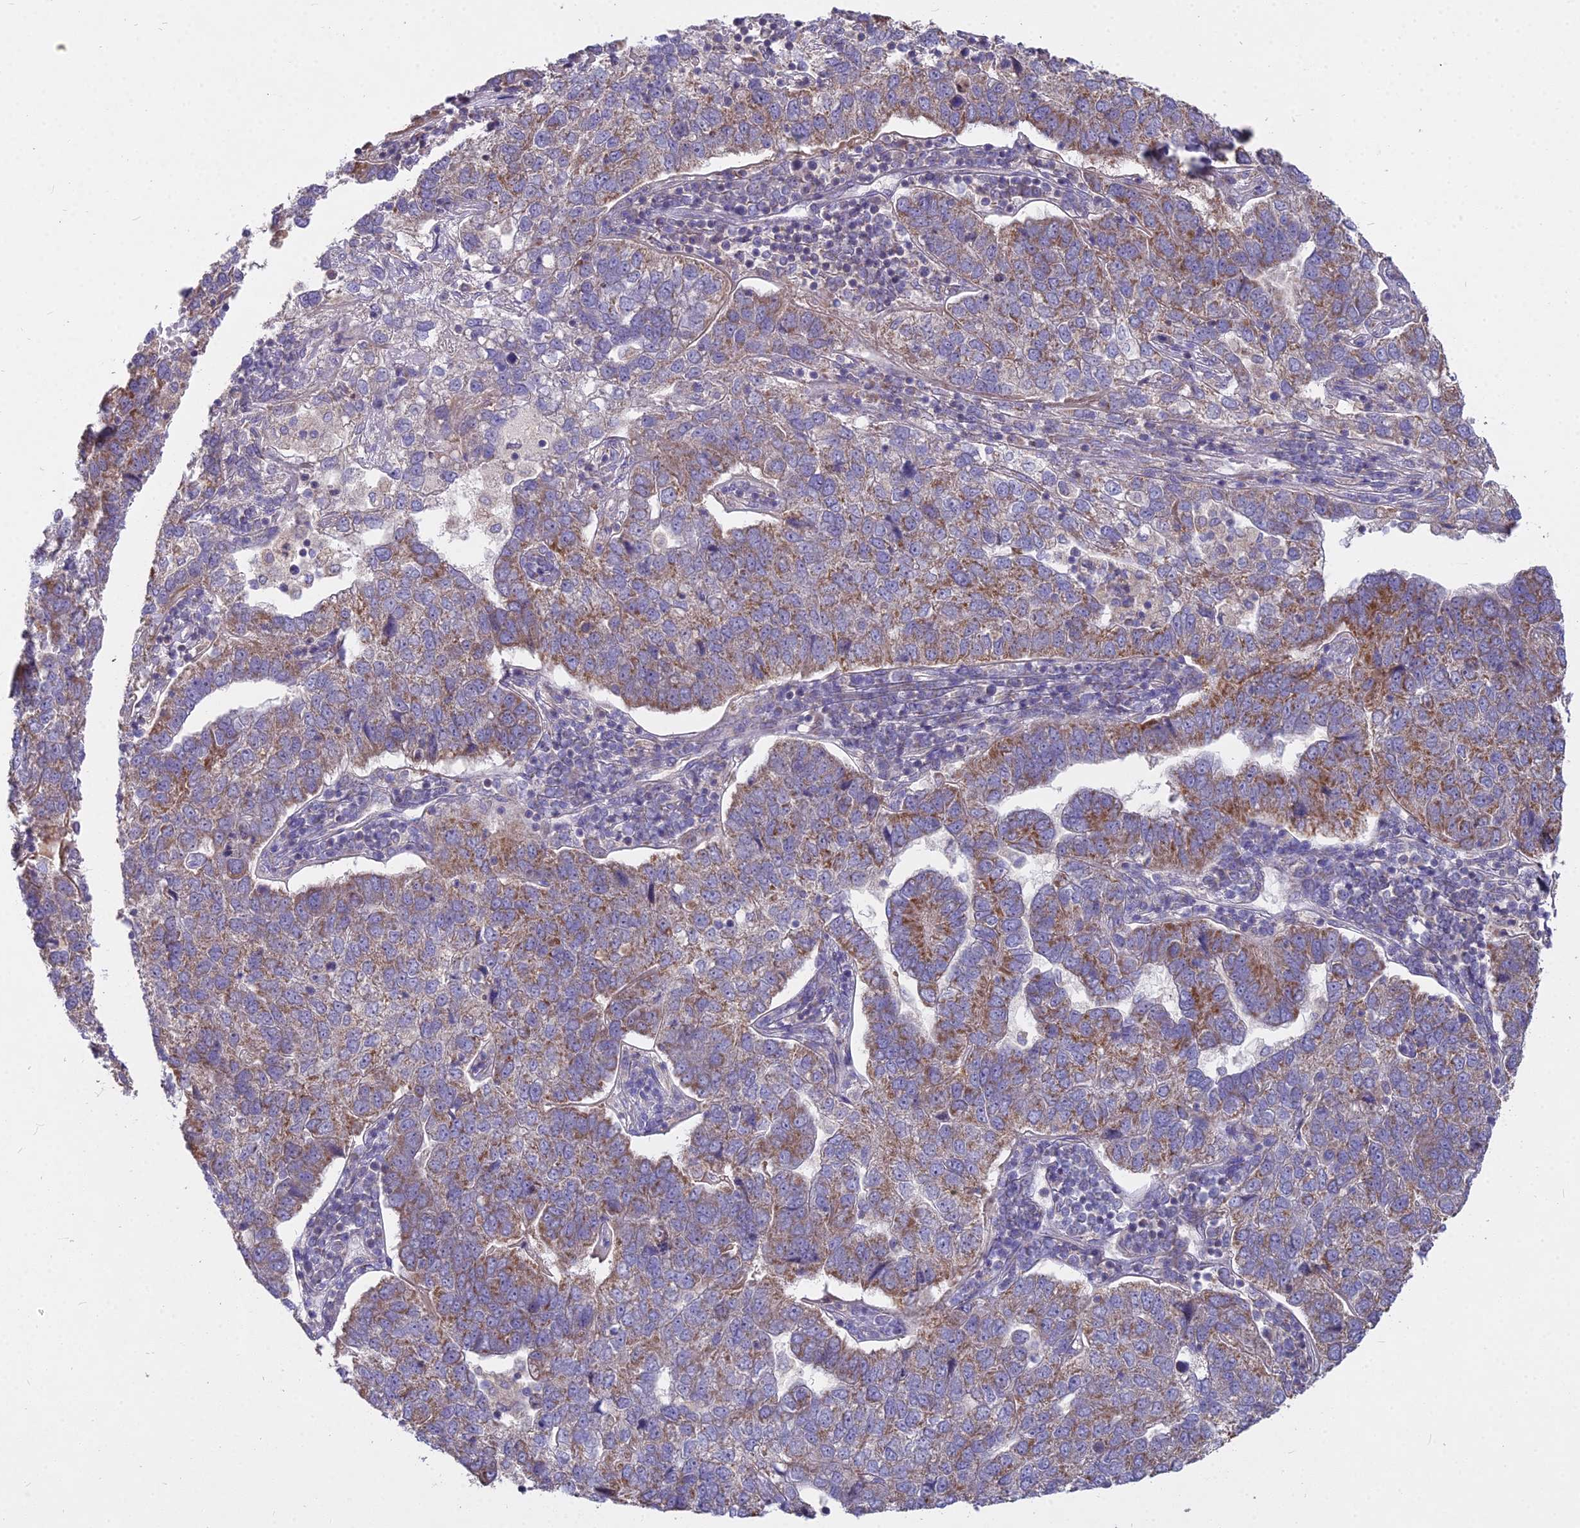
{"staining": {"intensity": "moderate", "quantity": ">75%", "location": "cytoplasmic/membranous"}, "tissue": "pancreatic cancer", "cell_type": "Tumor cells", "image_type": "cancer", "snomed": [{"axis": "morphology", "description": "Adenocarcinoma, NOS"}, {"axis": "topography", "description": "Pancreas"}], "caption": "Adenocarcinoma (pancreatic) stained for a protein (brown) demonstrates moderate cytoplasmic/membranous positive positivity in about >75% of tumor cells.", "gene": "MICU2", "patient": {"sex": "female", "age": 61}}